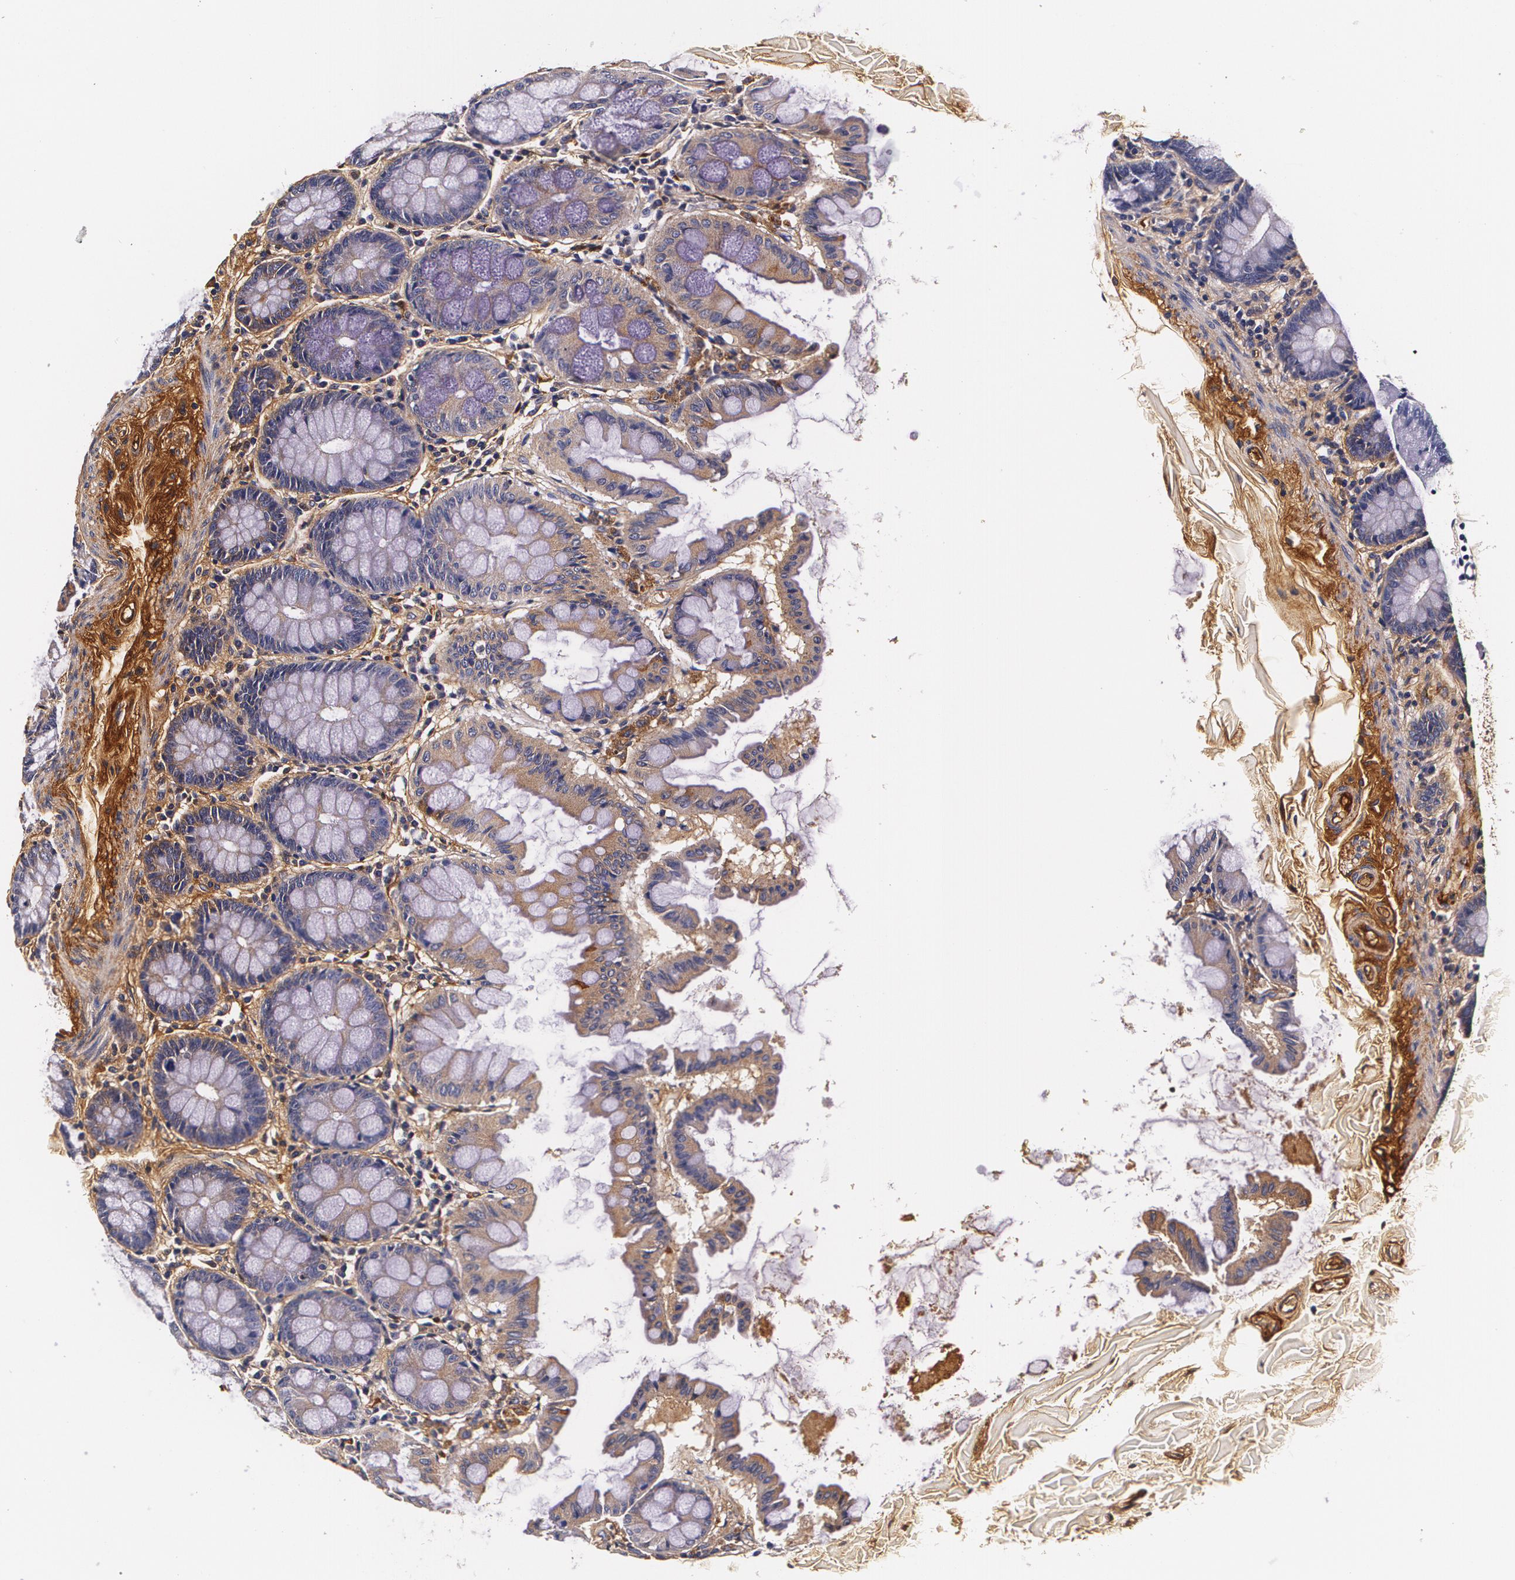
{"staining": {"intensity": "negative", "quantity": "none", "location": "none"}, "tissue": "colon", "cell_type": "Endothelial cells", "image_type": "normal", "snomed": [{"axis": "morphology", "description": "Normal tissue, NOS"}, {"axis": "topography", "description": "Colon"}], "caption": "Immunohistochemistry image of benign colon stained for a protein (brown), which shows no expression in endothelial cells. (Brightfield microscopy of DAB IHC at high magnification).", "gene": "TTR", "patient": {"sex": "female", "age": 61}}